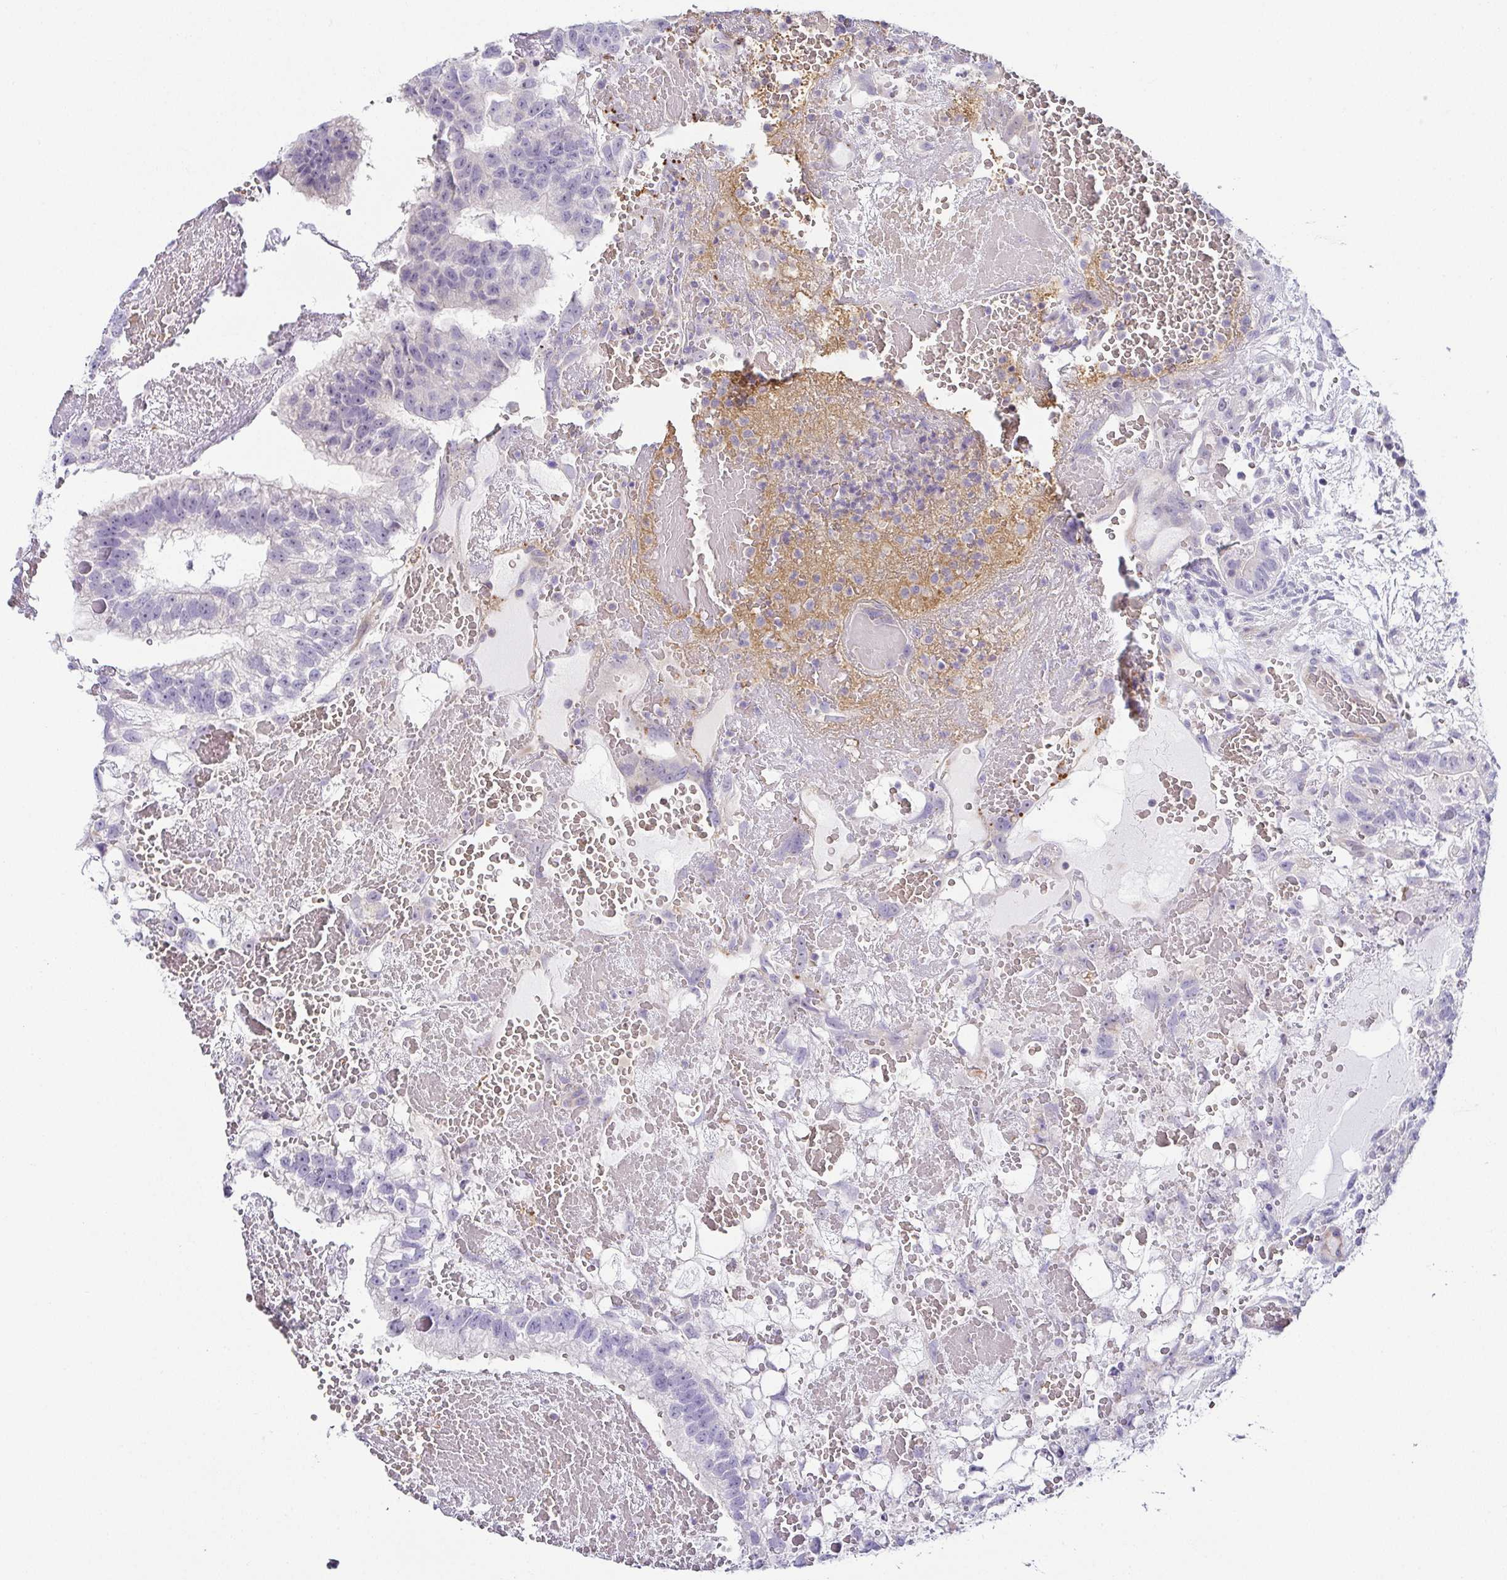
{"staining": {"intensity": "negative", "quantity": "none", "location": "none"}, "tissue": "testis cancer", "cell_type": "Tumor cells", "image_type": "cancer", "snomed": [{"axis": "morphology", "description": "Normal tissue, NOS"}, {"axis": "morphology", "description": "Carcinoma, Embryonal, NOS"}, {"axis": "topography", "description": "Testis"}], "caption": "There is no significant staining in tumor cells of testis cancer.", "gene": "FAM162B", "patient": {"sex": "male", "age": 32}}